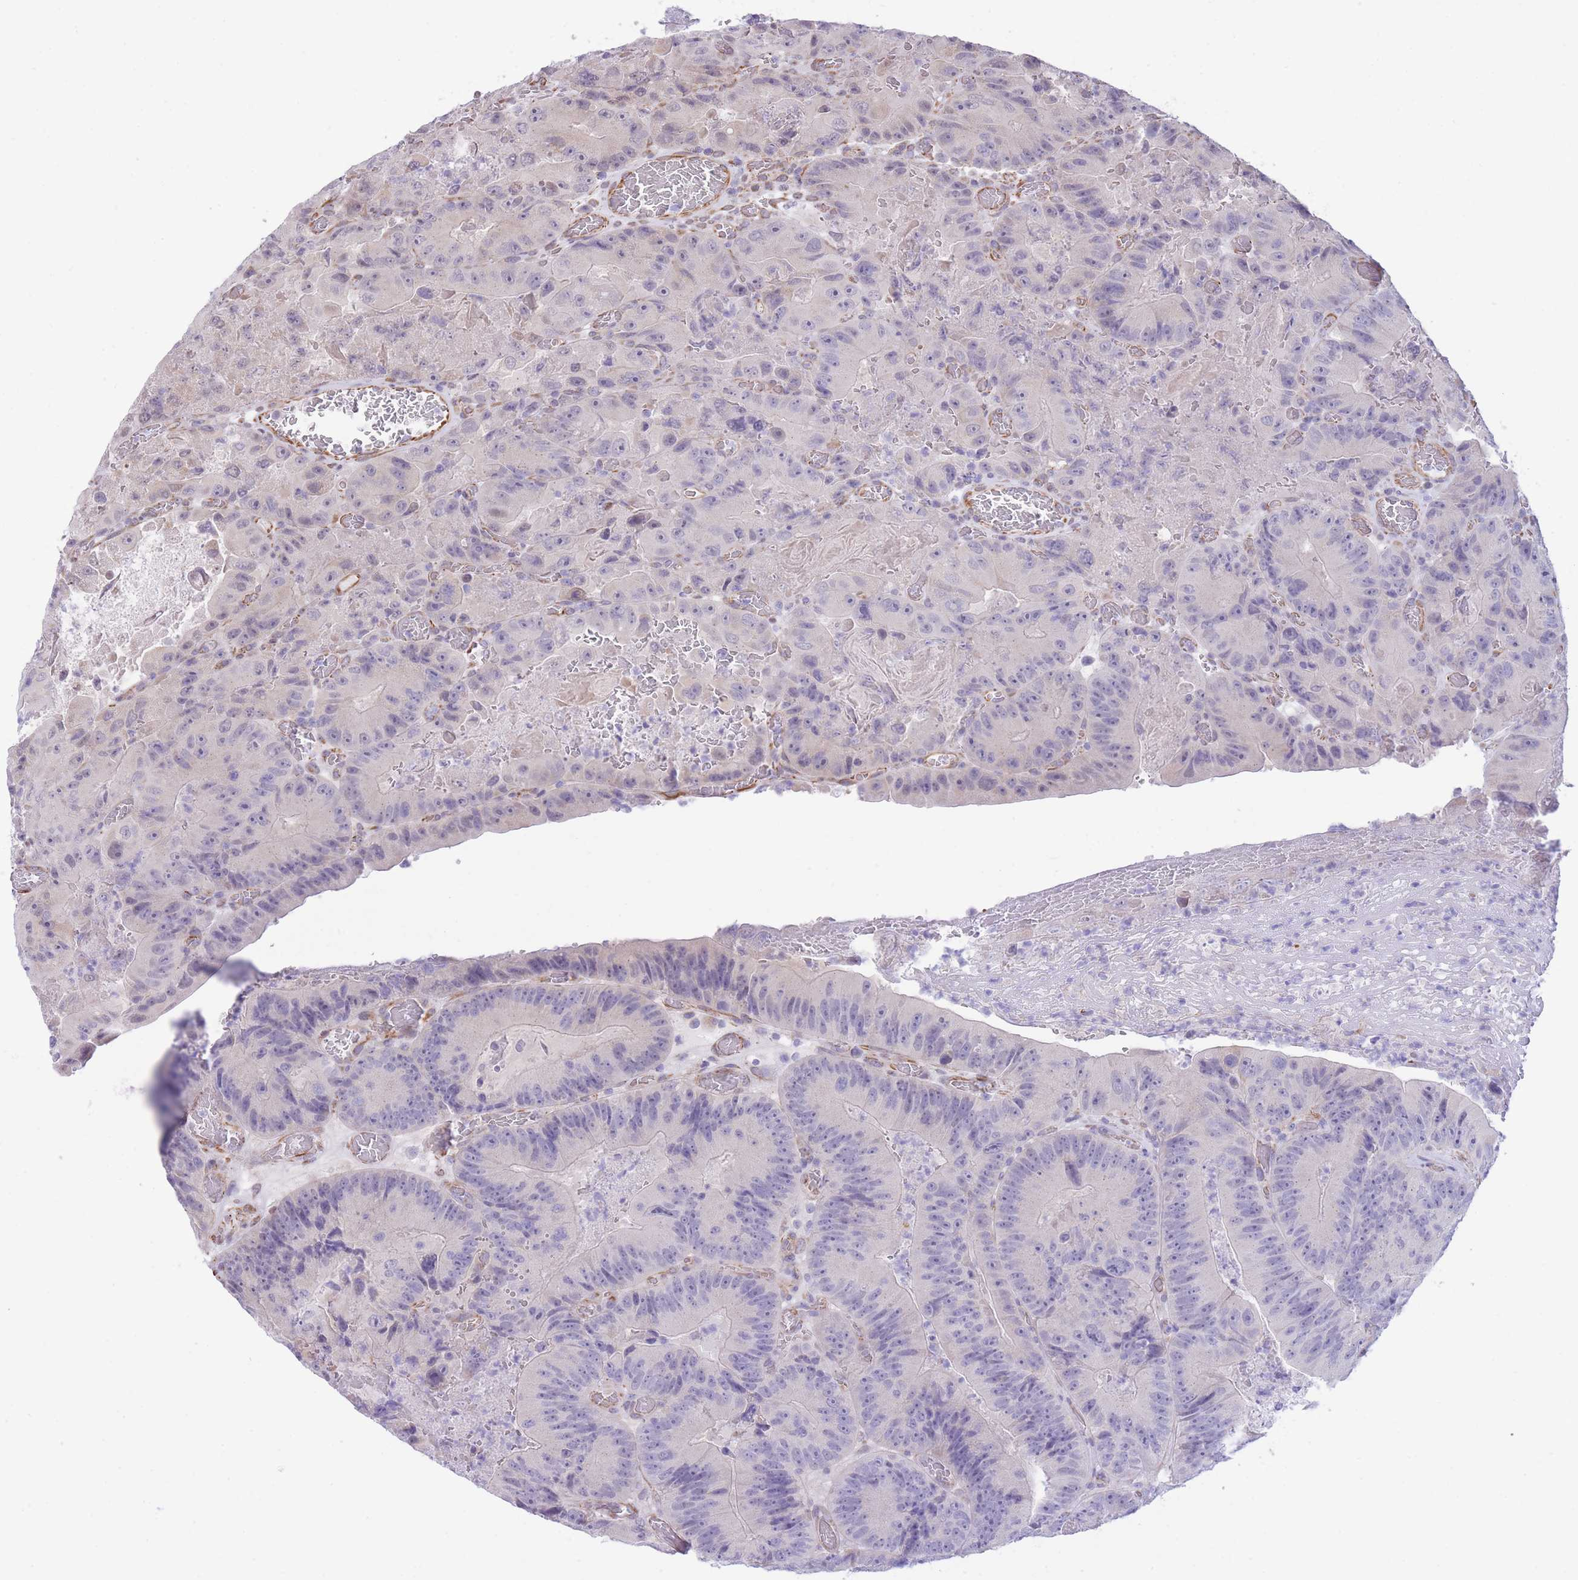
{"staining": {"intensity": "negative", "quantity": "none", "location": "none"}, "tissue": "colorectal cancer", "cell_type": "Tumor cells", "image_type": "cancer", "snomed": [{"axis": "morphology", "description": "Adenocarcinoma, NOS"}, {"axis": "topography", "description": "Colon"}], "caption": "Tumor cells show no significant positivity in adenocarcinoma (colorectal). (DAB IHC, high magnification).", "gene": "PSG8", "patient": {"sex": "female", "age": 86}}